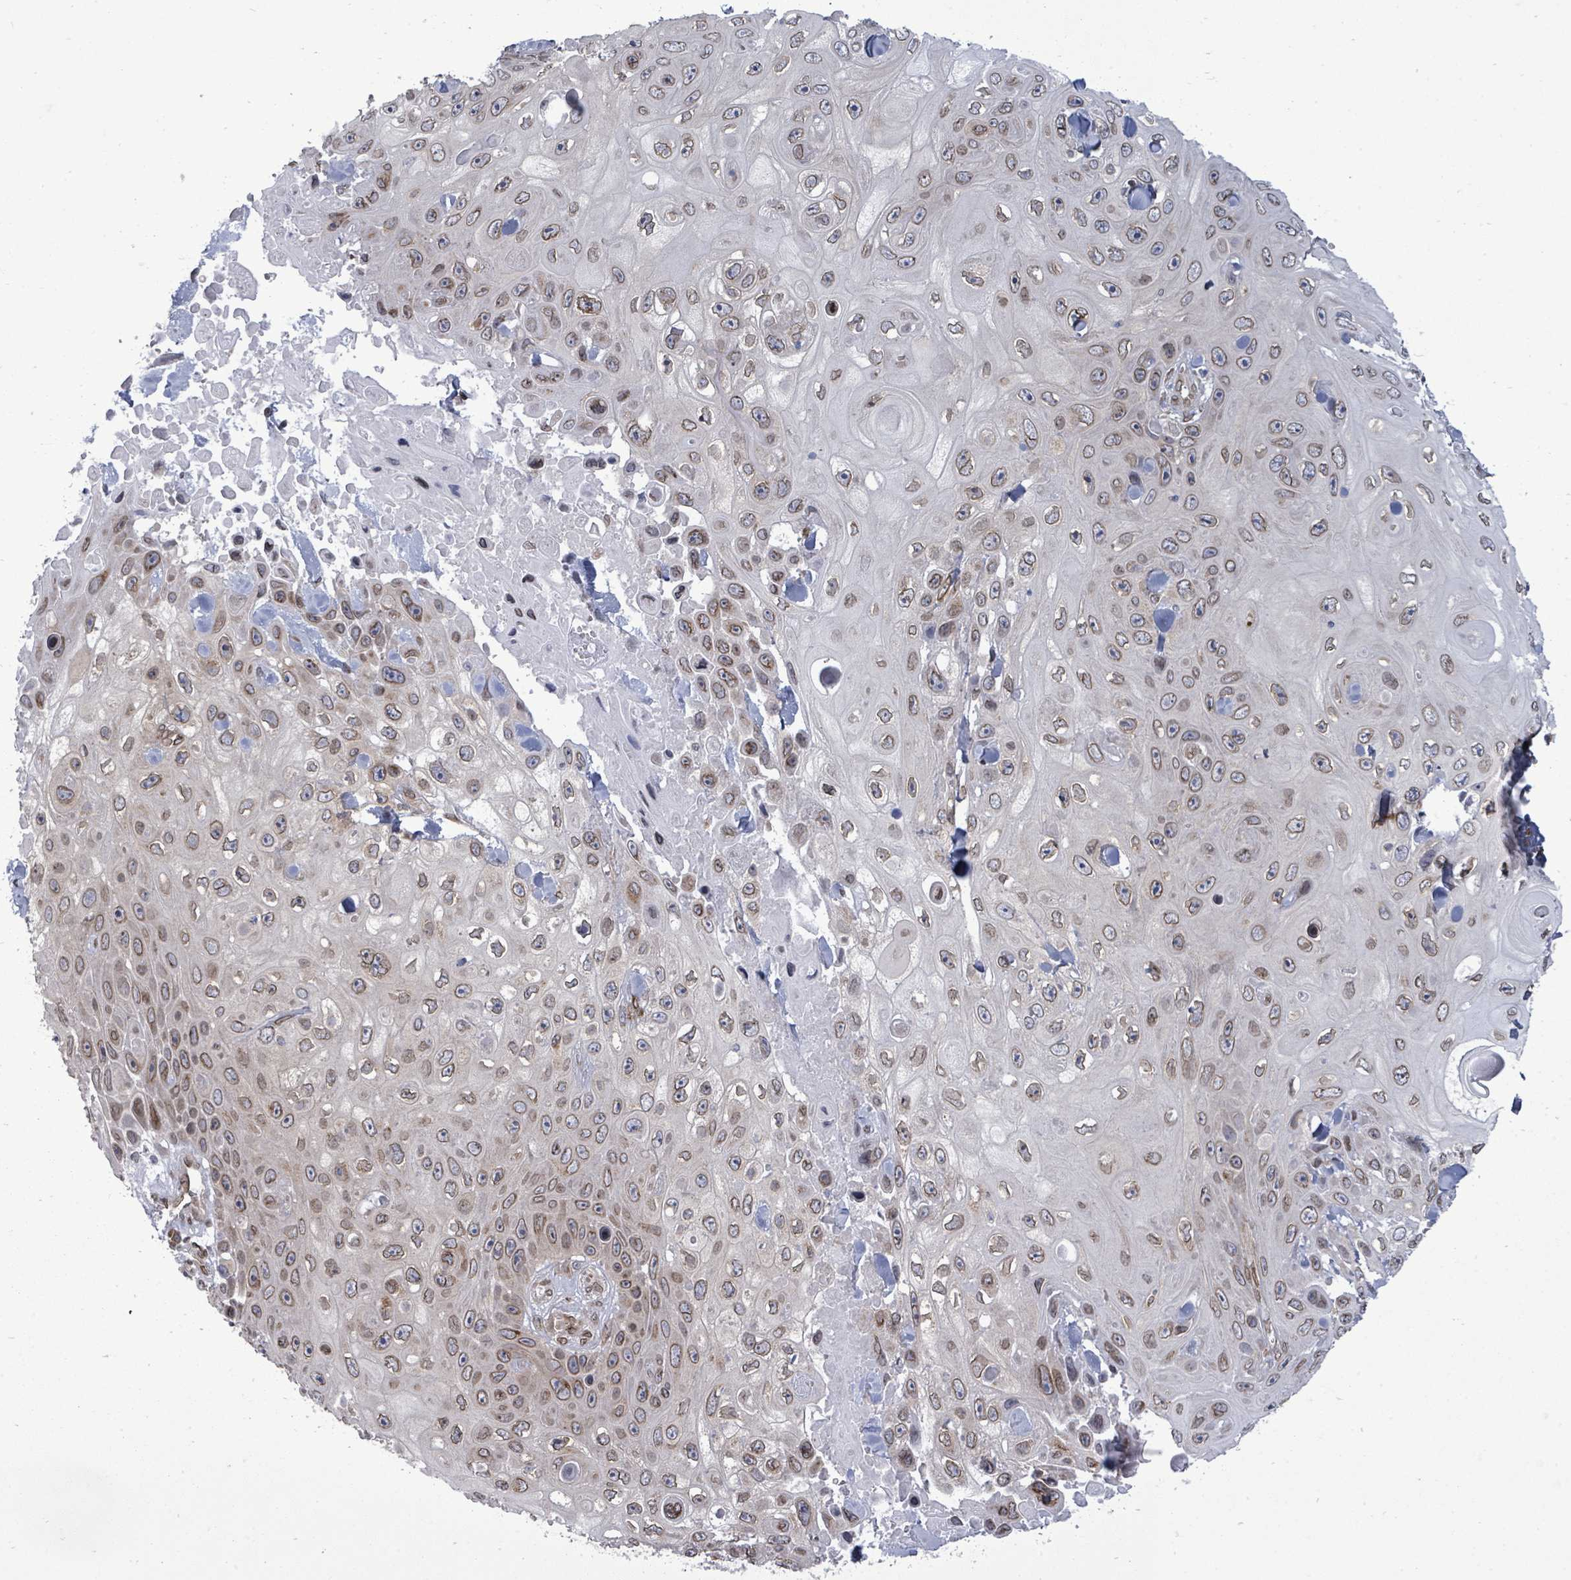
{"staining": {"intensity": "moderate", "quantity": ">75%", "location": "cytoplasmic/membranous,nuclear"}, "tissue": "skin cancer", "cell_type": "Tumor cells", "image_type": "cancer", "snomed": [{"axis": "morphology", "description": "Squamous cell carcinoma, NOS"}, {"axis": "topography", "description": "Skin"}], "caption": "A micrograph of skin squamous cell carcinoma stained for a protein exhibits moderate cytoplasmic/membranous and nuclear brown staining in tumor cells.", "gene": "ARFGAP1", "patient": {"sex": "male", "age": 82}}